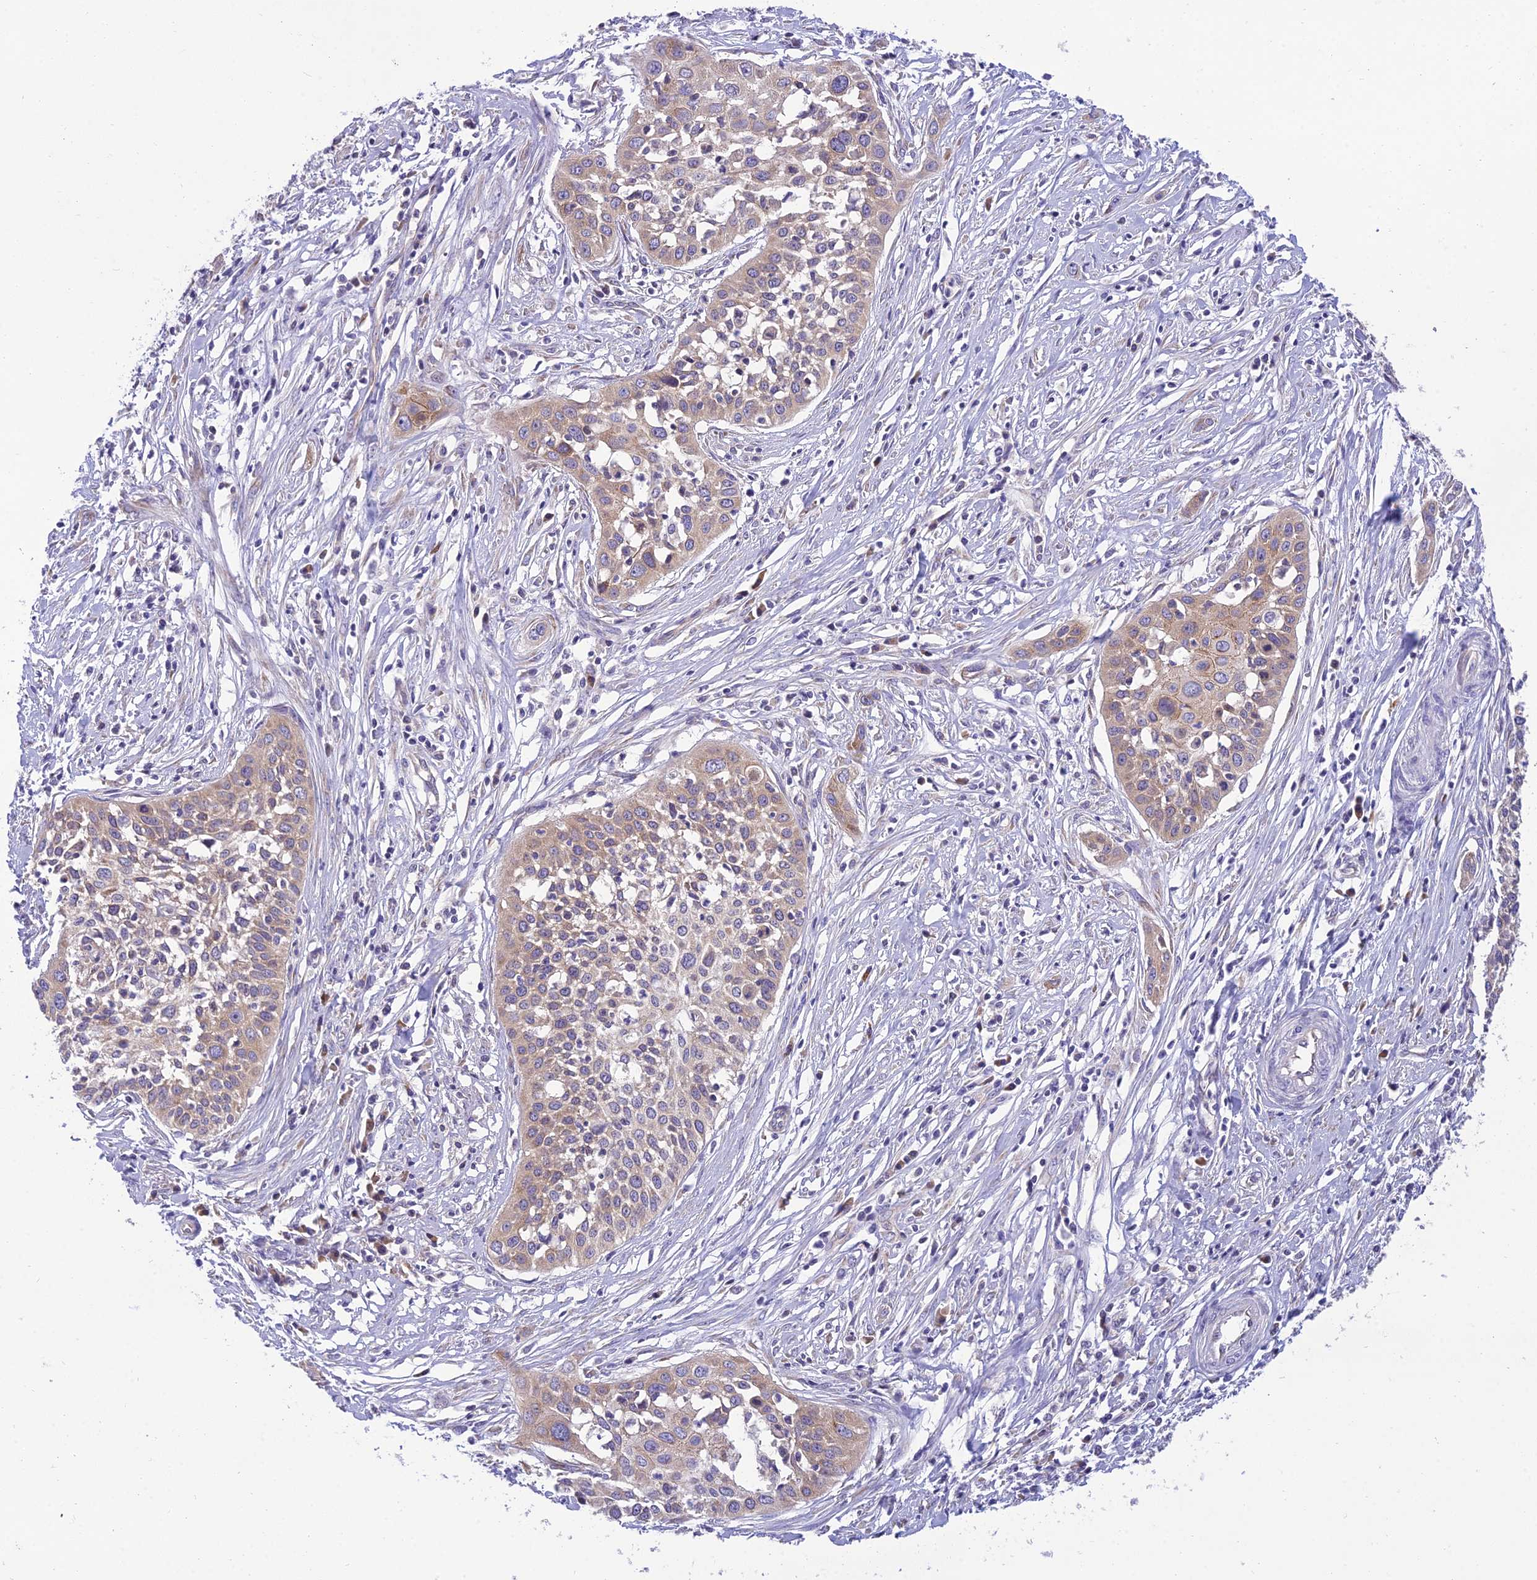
{"staining": {"intensity": "weak", "quantity": ">75%", "location": "cytoplasmic/membranous"}, "tissue": "cervical cancer", "cell_type": "Tumor cells", "image_type": "cancer", "snomed": [{"axis": "morphology", "description": "Squamous cell carcinoma, NOS"}, {"axis": "topography", "description": "Cervix"}], "caption": "Immunohistochemical staining of human cervical squamous cell carcinoma exhibits weak cytoplasmic/membranous protein staining in about >75% of tumor cells.", "gene": "CLCN7", "patient": {"sex": "female", "age": 34}}